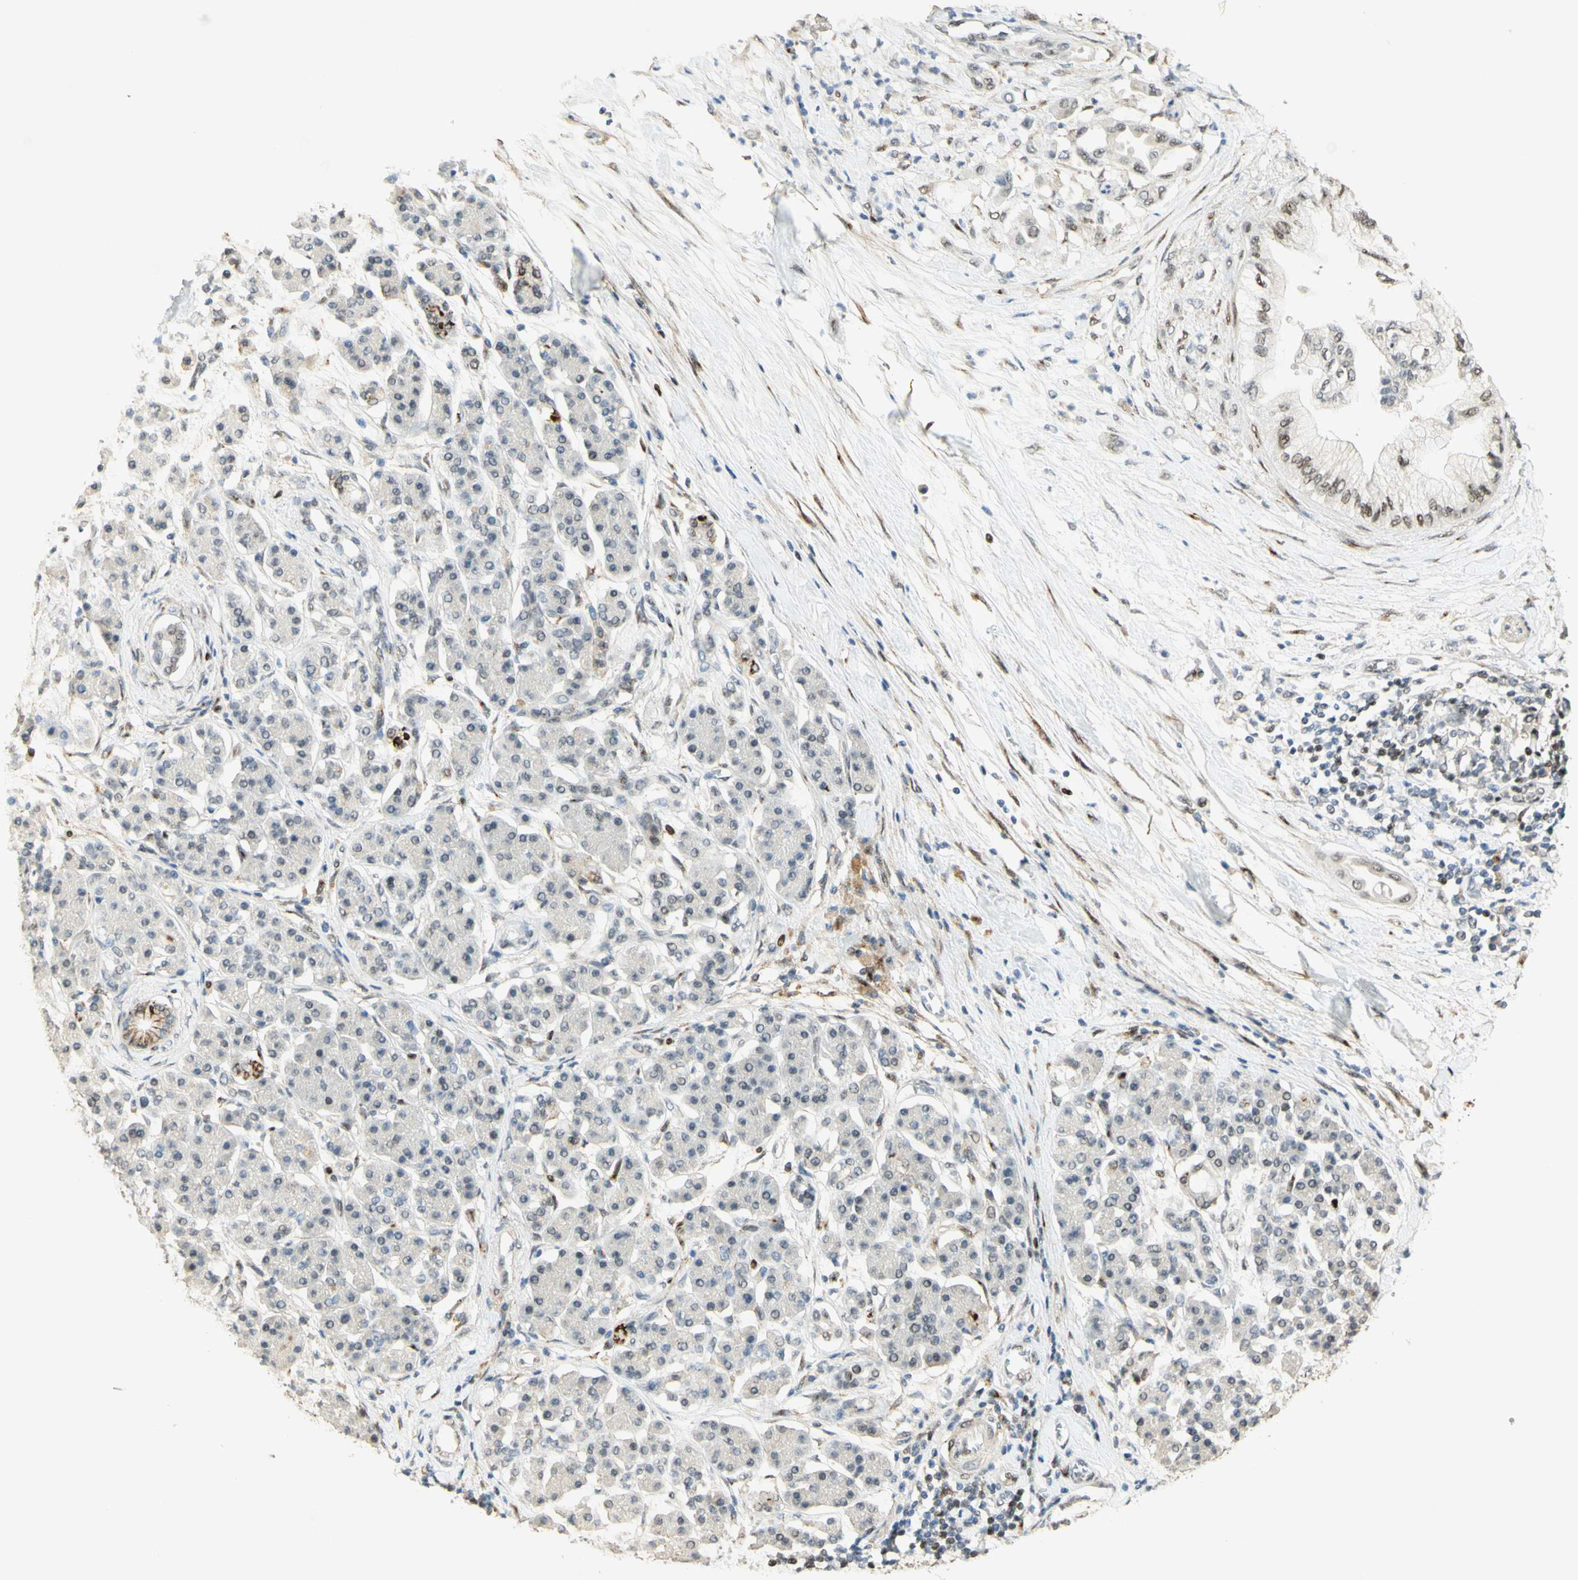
{"staining": {"intensity": "weak", "quantity": "25%-75%", "location": "nuclear"}, "tissue": "pancreatic cancer", "cell_type": "Tumor cells", "image_type": "cancer", "snomed": [{"axis": "morphology", "description": "Adenocarcinoma, NOS"}, {"axis": "morphology", "description": "Adenocarcinoma, metastatic, NOS"}, {"axis": "topography", "description": "Lymph node"}, {"axis": "topography", "description": "Pancreas"}, {"axis": "topography", "description": "Duodenum"}], "caption": "Protein expression analysis of human pancreatic adenocarcinoma reveals weak nuclear expression in about 25%-75% of tumor cells.", "gene": "FOXP1", "patient": {"sex": "female", "age": 64}}